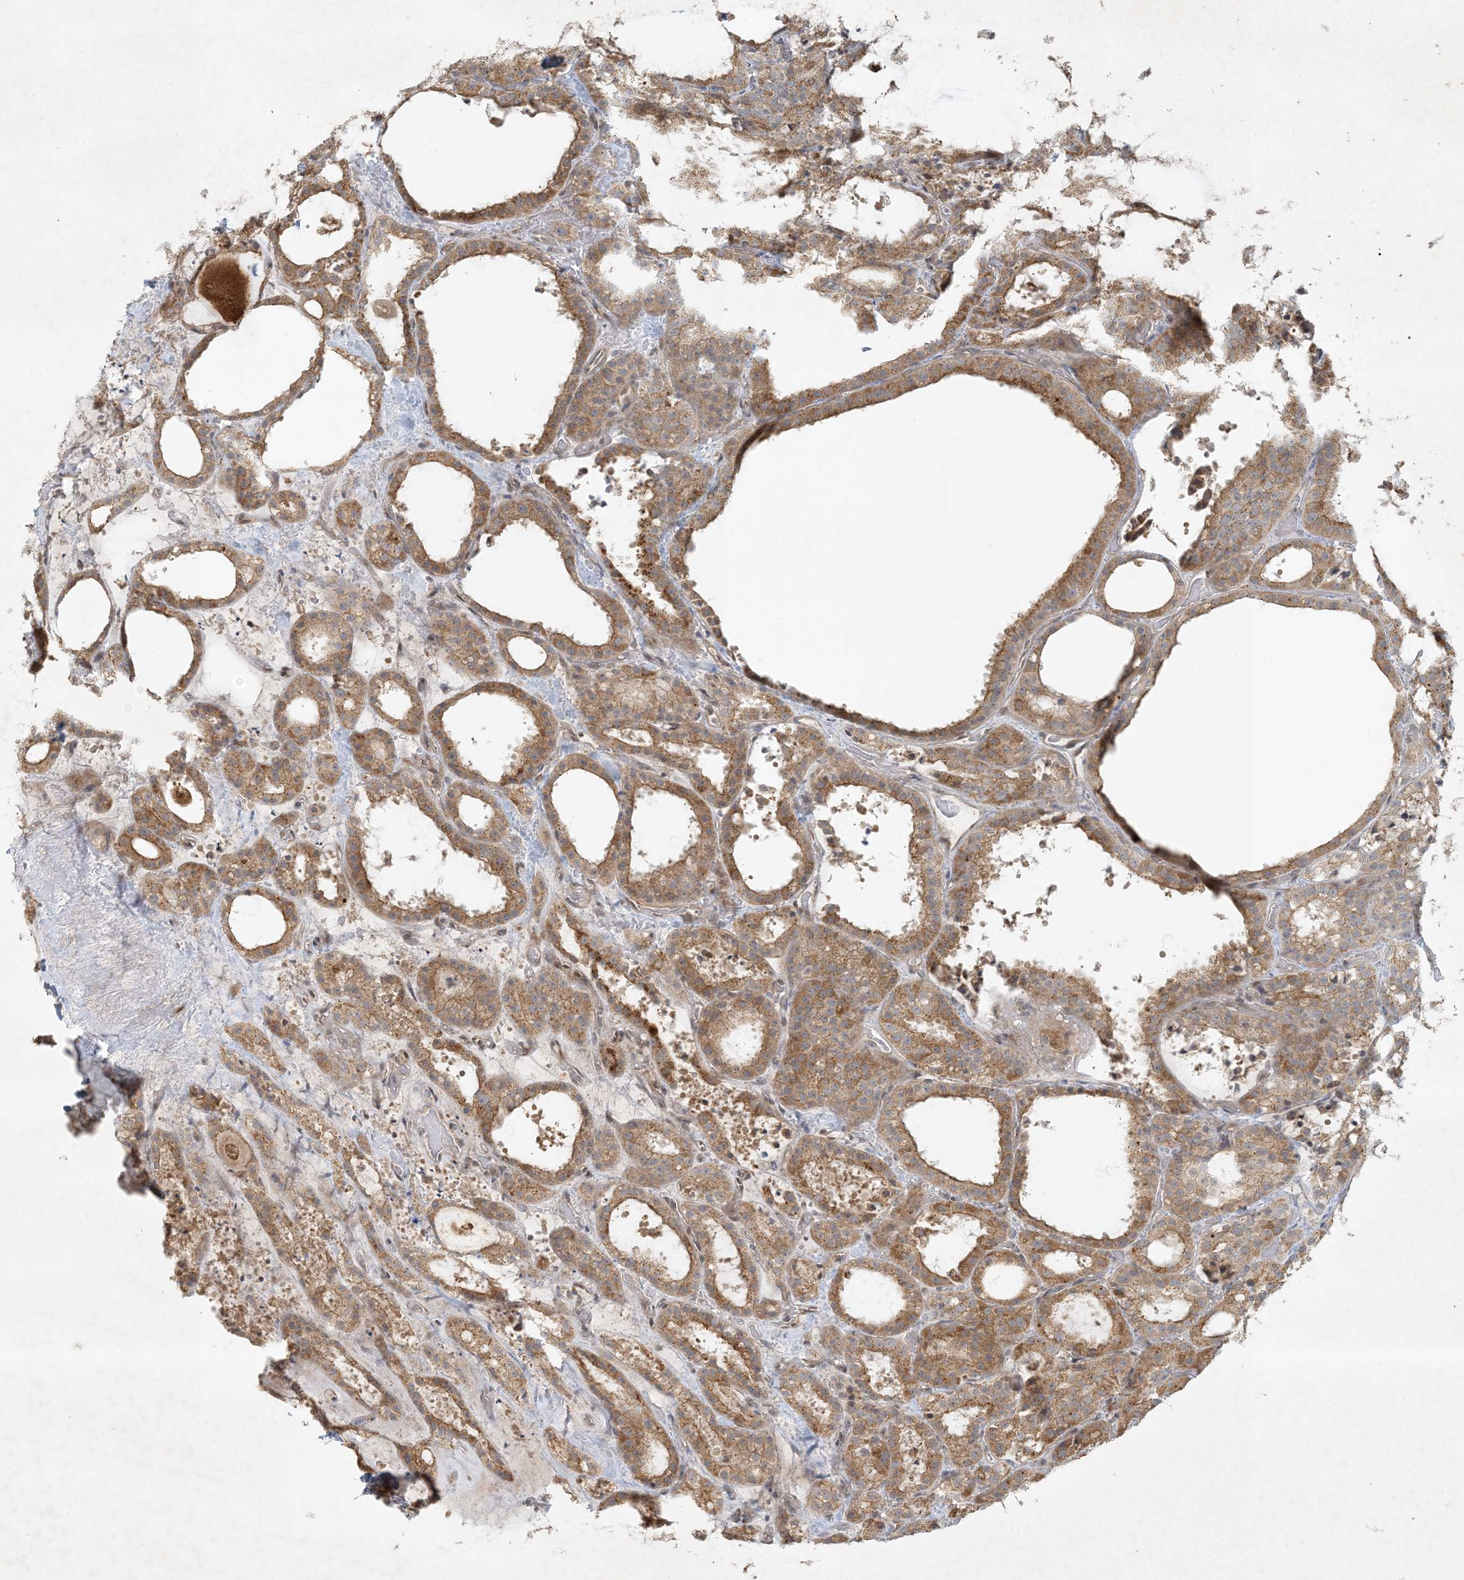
{"staining": {"intensity": "moderate", "quantity": ">75%", "location": "cytoplasmic/membranous"}, "tissue": "thyroid cancer", "cell_type": "Tumor cells", "image_type": "cancer", "snomed": [{"axis": "morphology", "description": "Papillary adenocarcinoma, NOS"}, {"axis": "topography", "description": "Thyroid gland"}], "caption": "Immunohistochemistry (IHC) image of thyroid cancer stained for a protein (brown), which shows medium levels of moderate cytoplasmic/membranous expression in approximately >75% of tumor cells.", "gene": "BCORL1", "patient": {"sex": "male", "age": 77}}